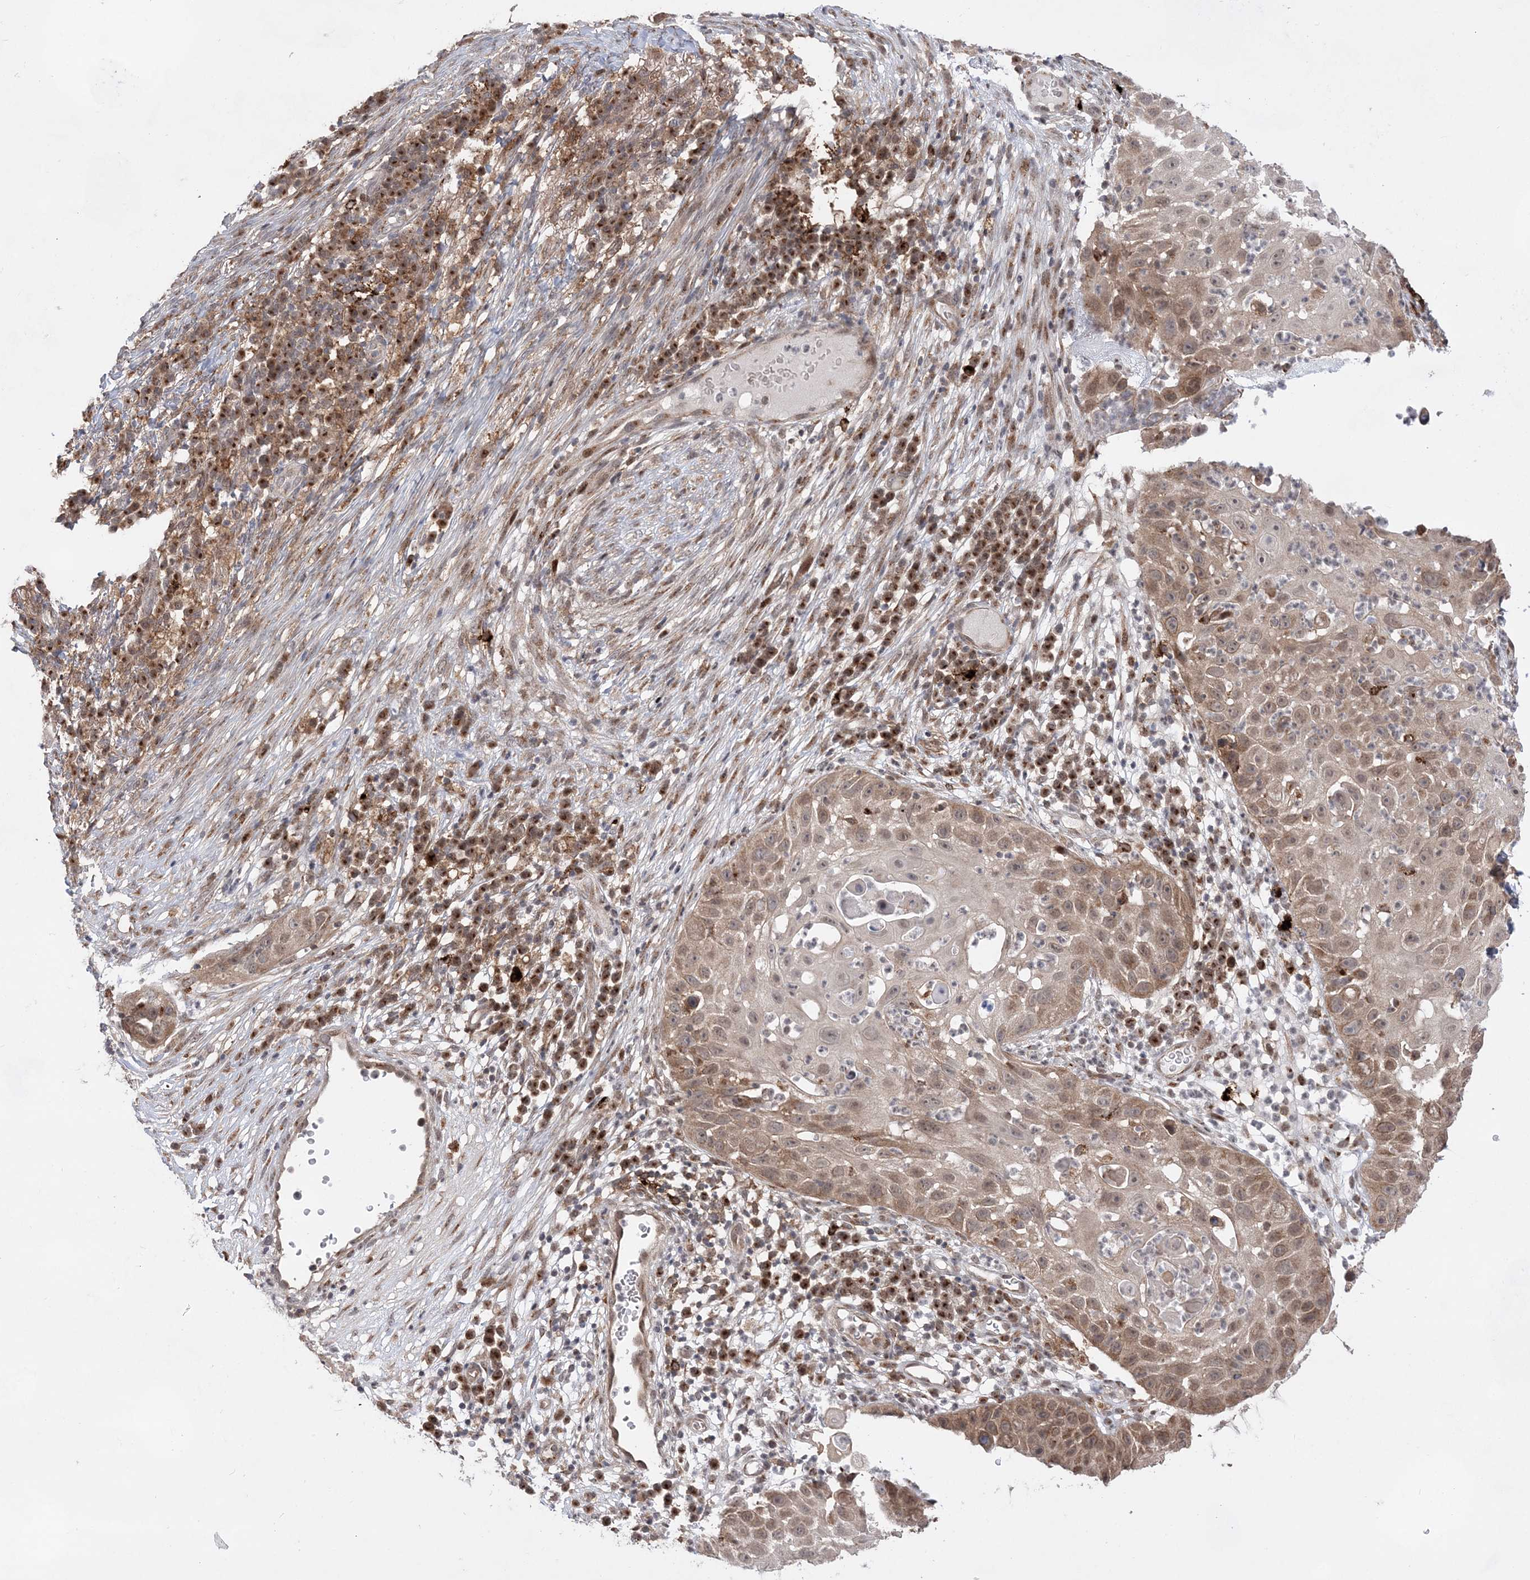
{"staining": {"intensity": "moderate", "quantity": "<25%", "location": "cytoplasmic/membranous"}, "tissue": "skin cancer", "cell_type": "Tumor cells", "image_type": "cancer", "snomed": [{"axis": "morphology", "description": "Squamous cell carcinoma, NOS"}, {"axis": "topography", "description": "Skin"}], "caption": "High-power microscopy captured an immunohistochemistry photomicrograph of skin squamous cell carcinoma, revealing moderate cytoplasmic/membranous expression in about <25% of tumor cells.", "gene": "ANAPC15", "patient": {"sex": "female", "age": 44}}